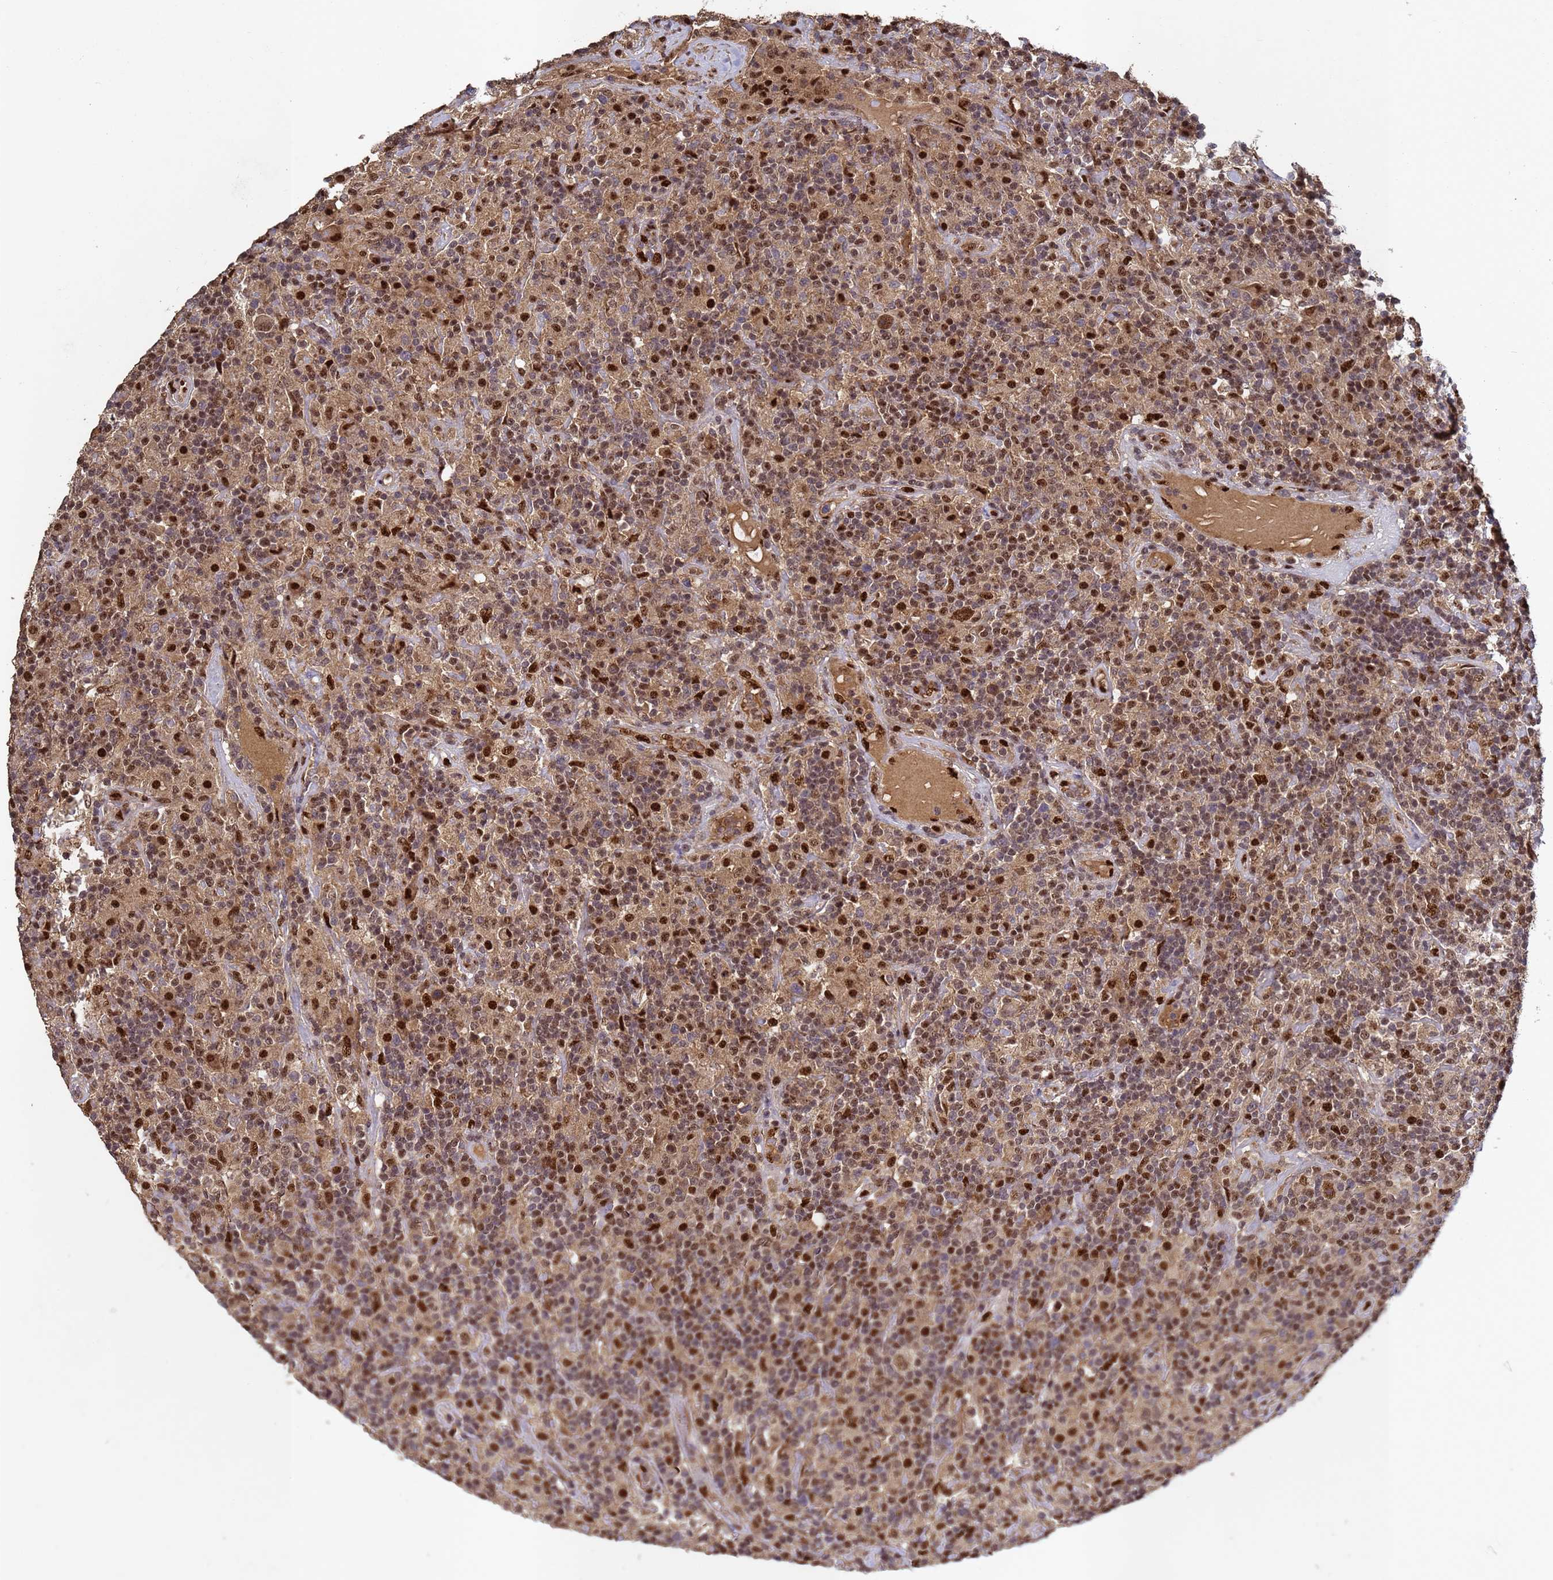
{"staining": {"intensity": "moderate", "quantity": ">75%", "location": "nuclear"}, "tissue": "lymphoma", "cell_type": "Tumor cells", "image_type": "cancer", "snomed": [{"axis": "morphology", "description": "Hodgkin's disease, NOS"}, {"axis": "topography", "description": "Lymph node"}], "caption": "Moderate nuclear staining for a protein is seen in approximately >75% of tumor cells of lymphoma using immunohistochemistry.", "gene": "SECISBP2", "patient": {"sex": "male", "age": 70}}